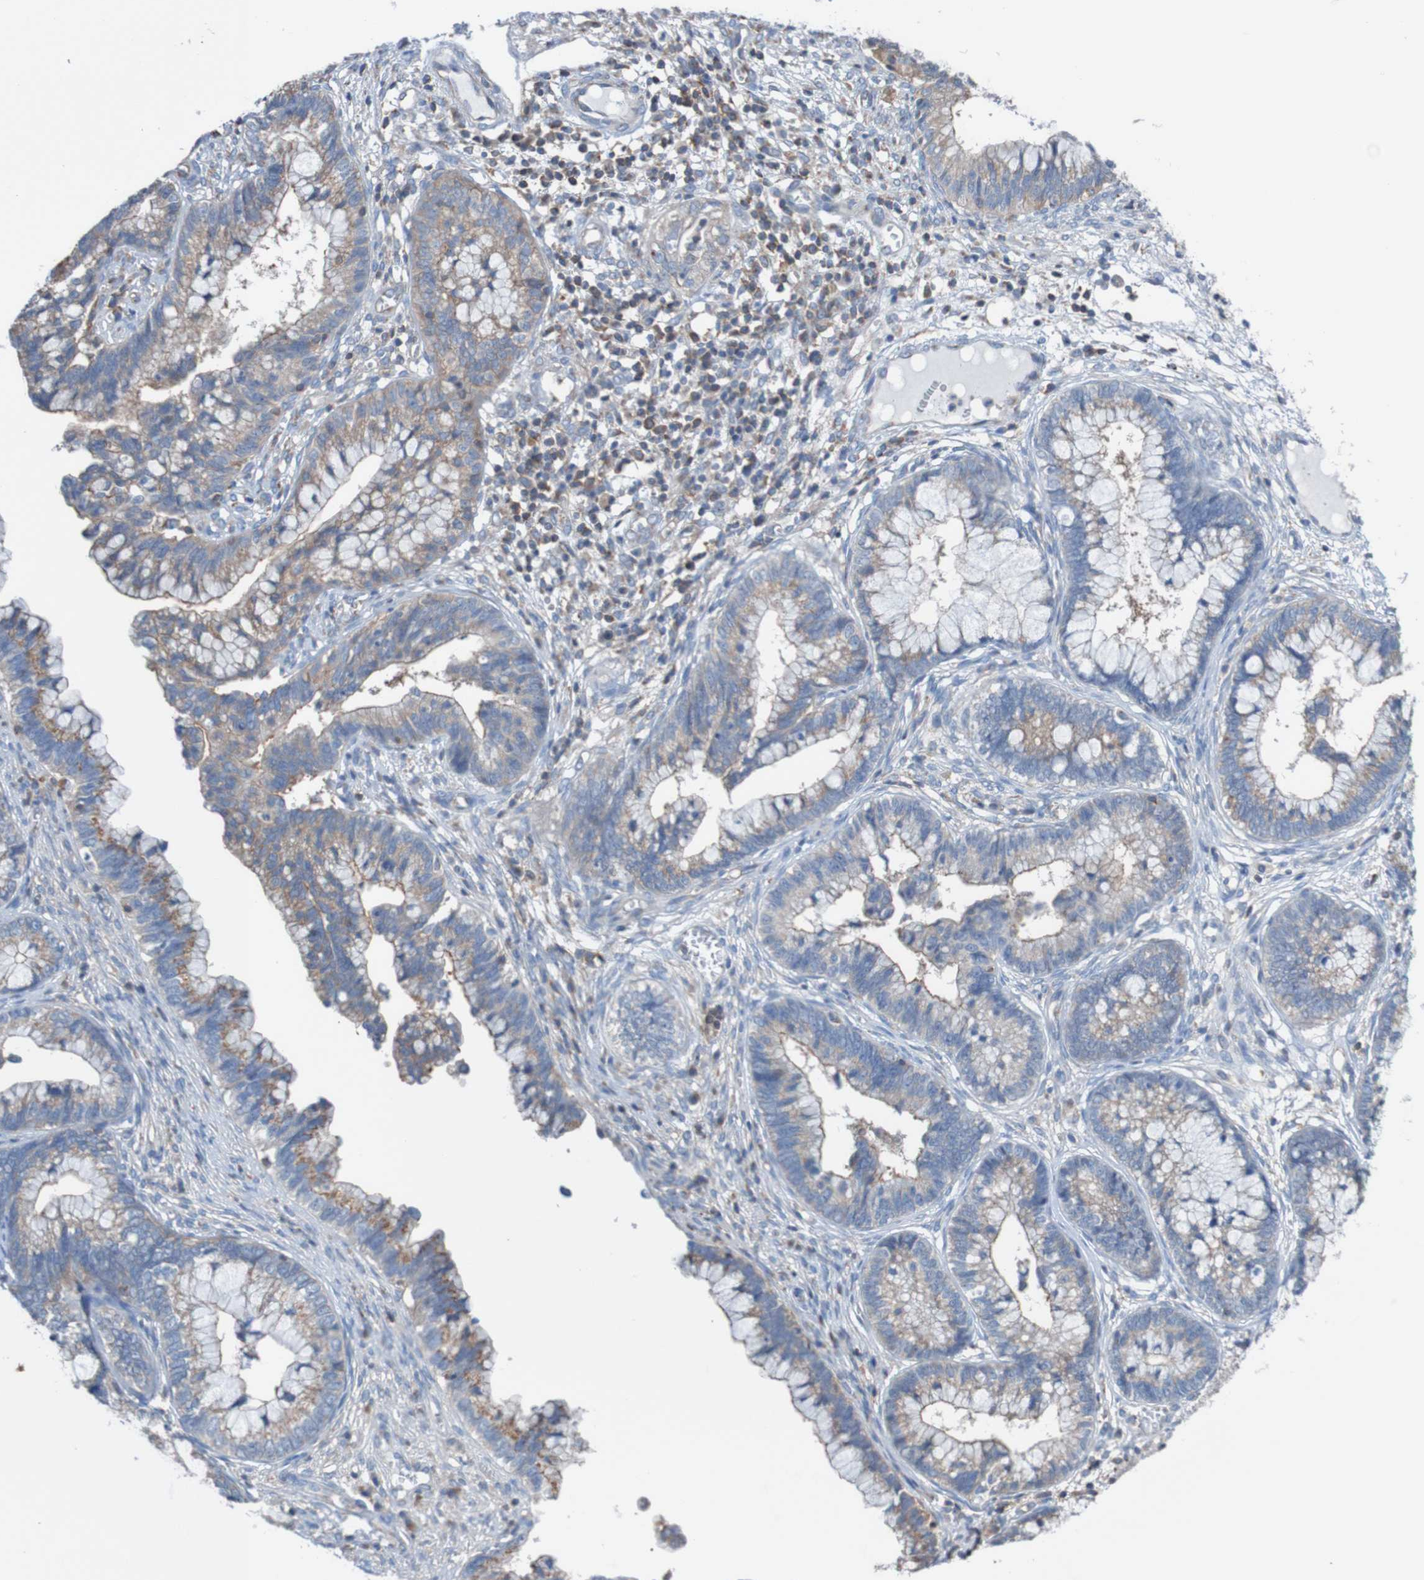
{"staining": {"intensity": "moderate", "quantity": "25%-75%", "location": "cytoplasmic/membranous"}, "tissue": "cervical cancer", "cell_type": "Tumor cells", "image_type": "cancer", "snomed": [{"axis": "morphology", "description": "Adenocarcinoma, NOS"}, {"axis": "topography", "description": "Cervix"}], "caption": "Immunohistochemistry (IHC) (DAB (3,3'-diaminobenzidine)) staining of cervical adenocarcinoma displays moderate cytoplasmic/membranous protein staining in approximately 25%-75% of tumor cells. (DAB (3,3'-diaminobenzidine) IHC with brightfield microscopy, high magnification).", "gene": "MINAR1", "patient": {"sex": "female", "age": 44}}